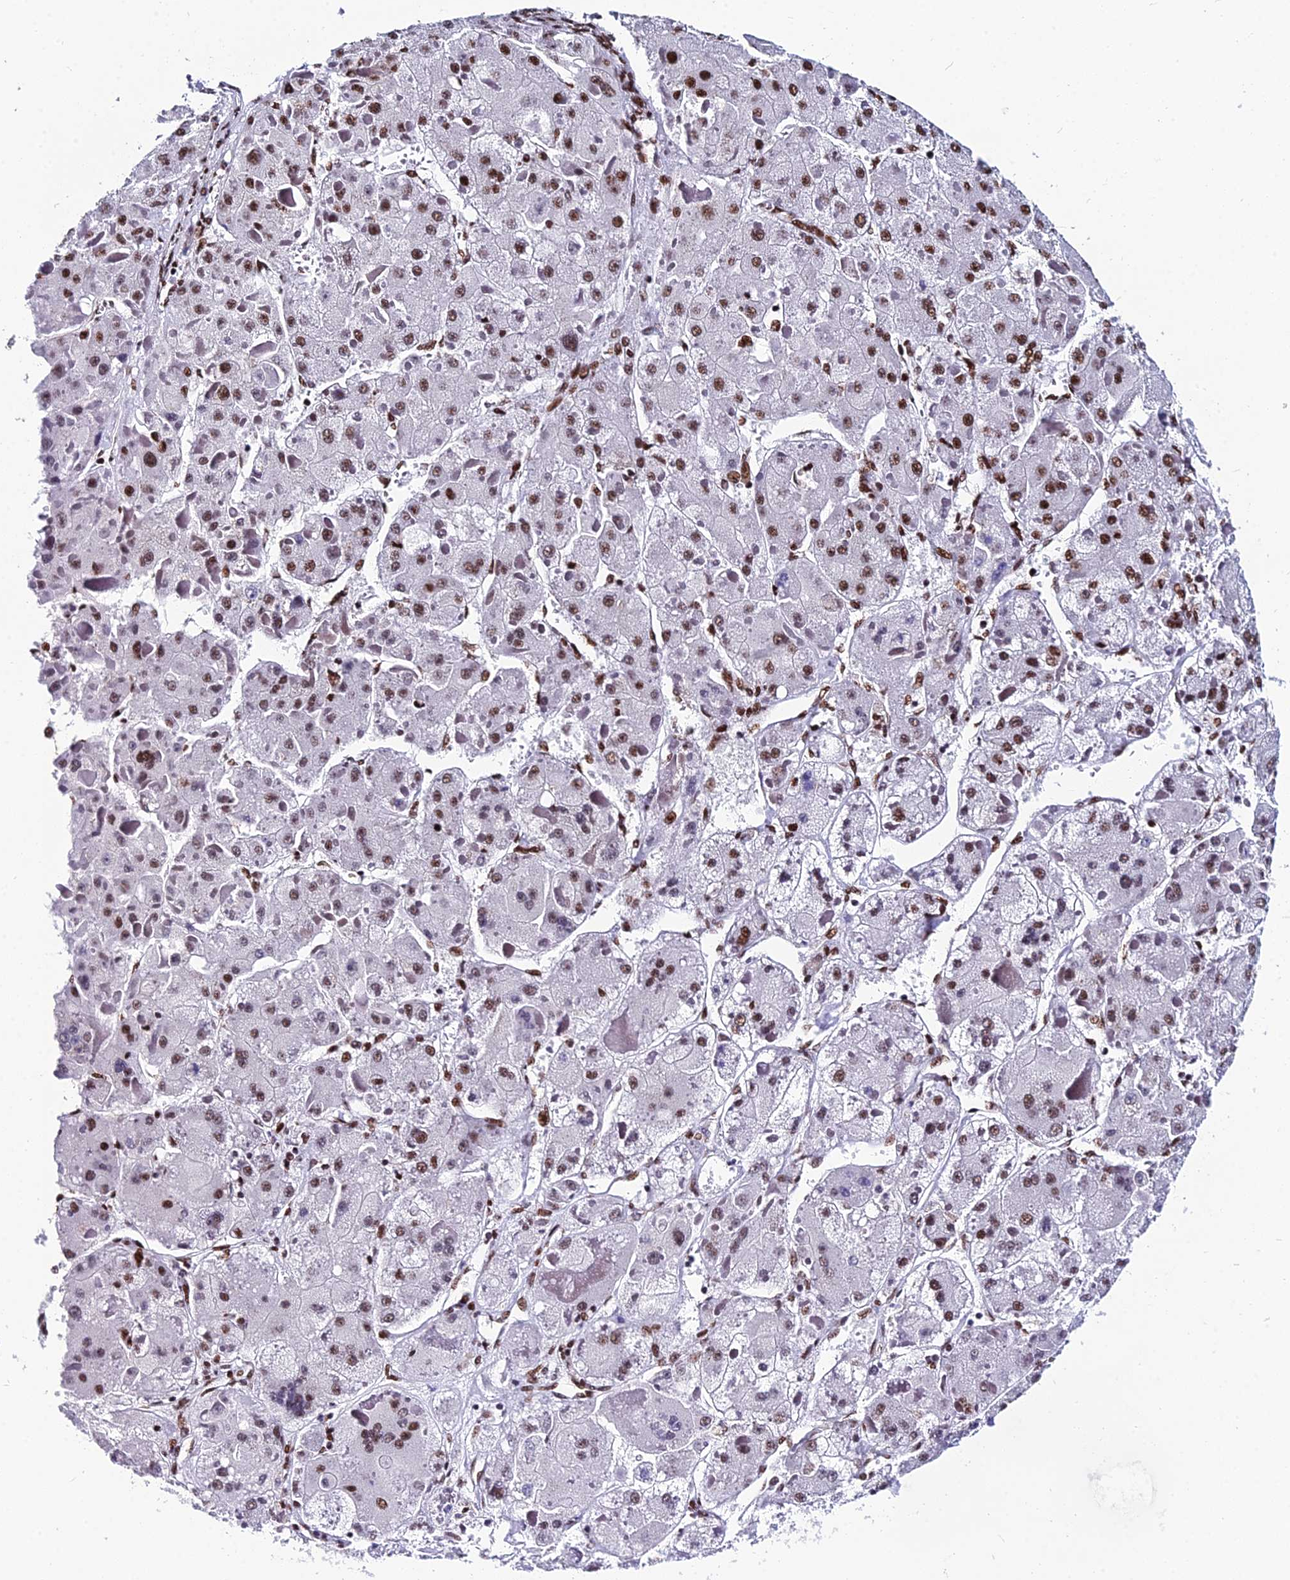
{"staining": {"intensity": "moderate", "quantity": ">75%", "location": "nuclear"}, "tissue": "liver cancer", "cell_type": "Tumor cells", "image_type": "cancer", "snomed": [{"axis": "morphology", "description": "Carcinoma, Hepatocellular, NOS"}, {"axis": "topography", "description": "Liver"}], "caption": "Tumor cells exhibit moderate nuclear expression in approximately >75% of cells in liver cancer (hepatocellular carcinoma).", "gene": "HNRNPH1", "patient": {"sex": "female", "age": 73}}